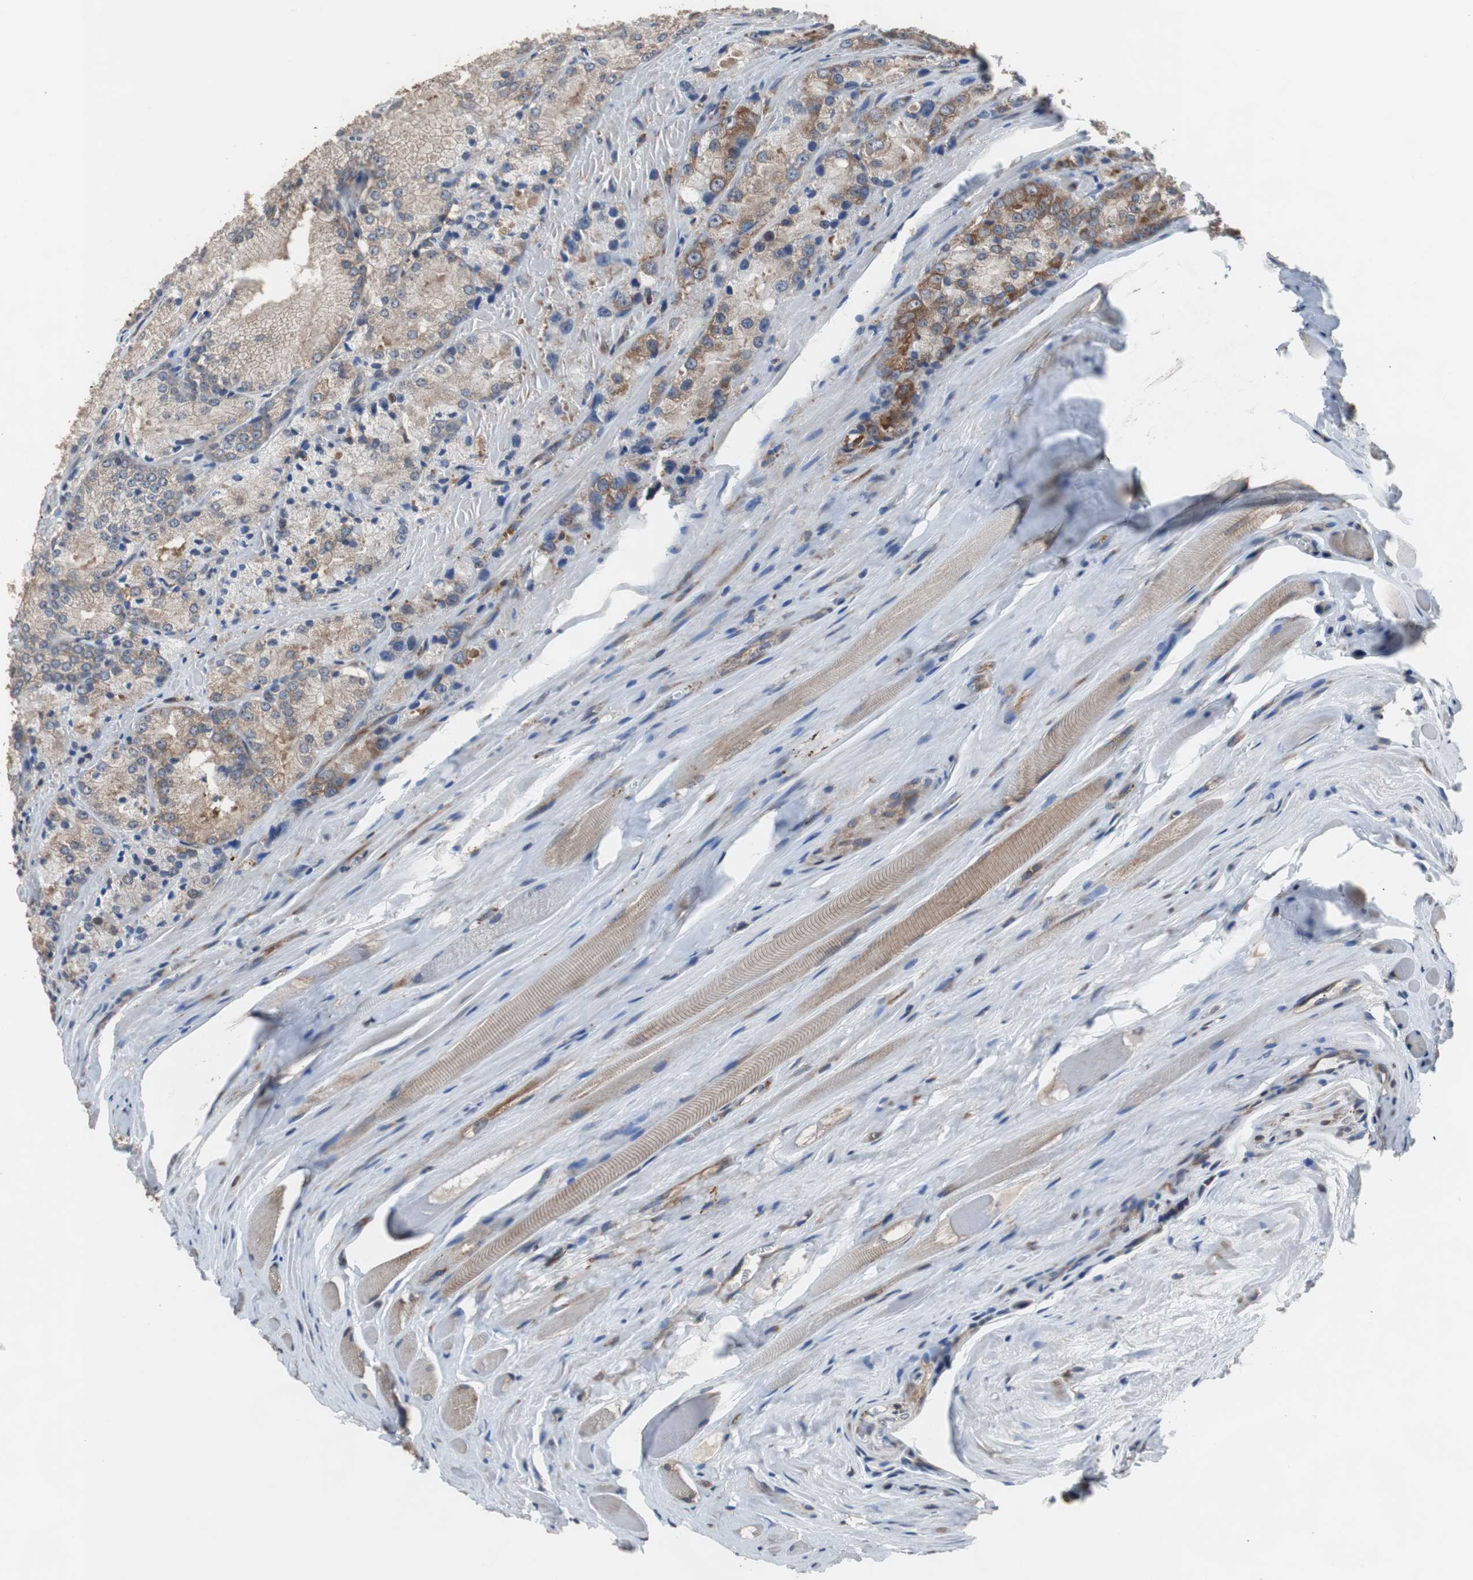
{"staining": {"intensity": "moderate", "quantity": ">75%", "location": "cytoplasmic/membranous"}, "tissue": "prostate cancer", "cell_type": "Tumor cells", "image_type": "cancer", "snomed": [{"axis": "morphology", "description": "Adenocarcinoma, Low grade"}, {"axis": "topography", "description": "Prostate"}], "caption": "About >75% of tumor cells in human prostate adenocarcinoma (low-grade) exhibit moderate cytoplasmic/membranous protein staining as visualized by brown immunohistochemical staining.", "gene": "USP10", "patient": {"sex": "male", "age": 64}}